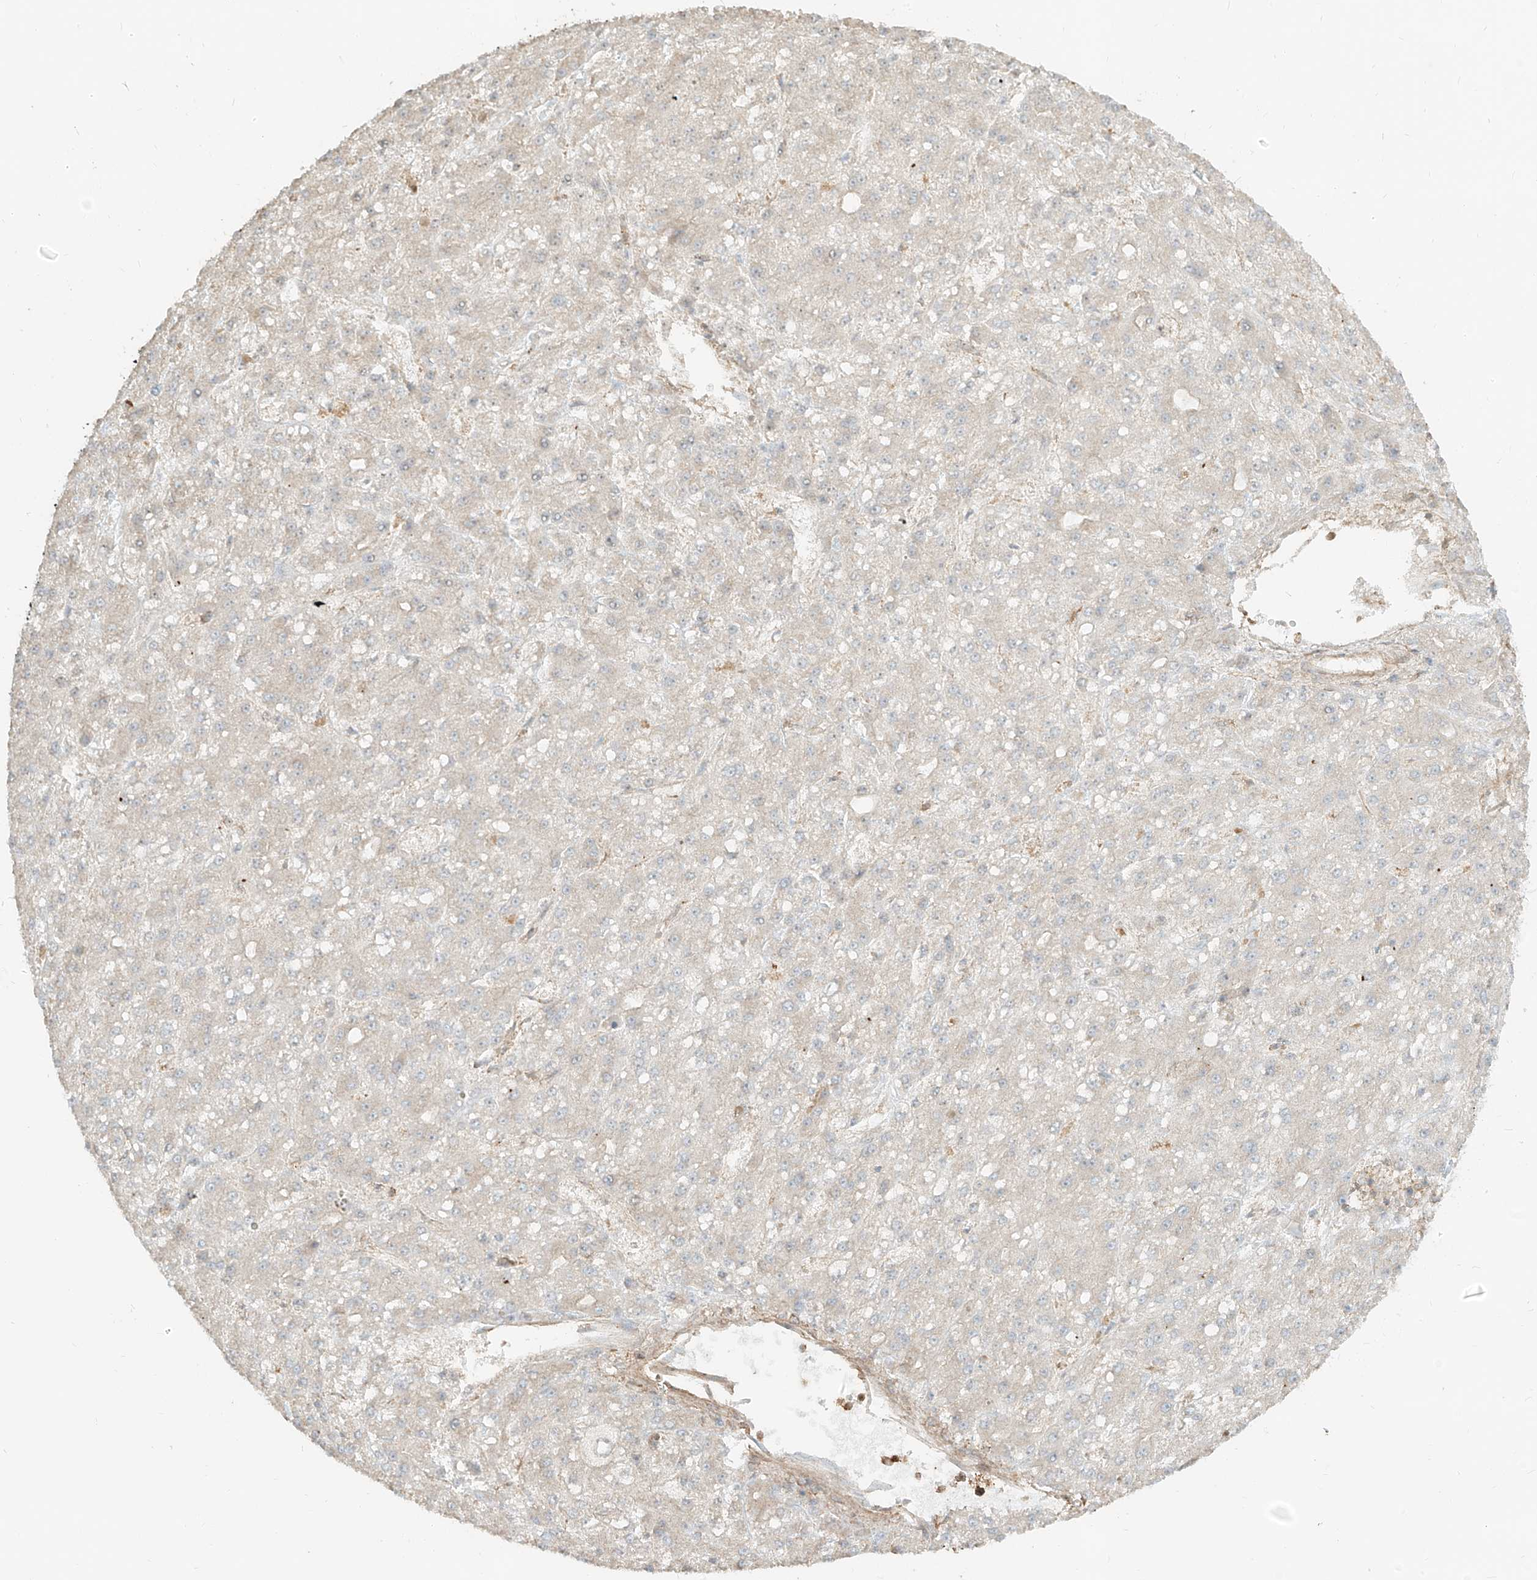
{"staining": {"intensity": "negative", "quantity": "none", "location": "none"}, "tissue": "liver cancer", "cell_type": "Tumor cells", "image_type": "cancer", "snomed": [{"axis": "morphology", "description": "Carcinoma, Hepatocellular, NOS"}, {"axis": "topography", "description": "Liver"}], "caption": "Liver cancer was stained to show a protein in brown. There is no significant expression in tumor cells.", "gene": "CCDC115", "patient": {"sex": "male", "age": 67}}